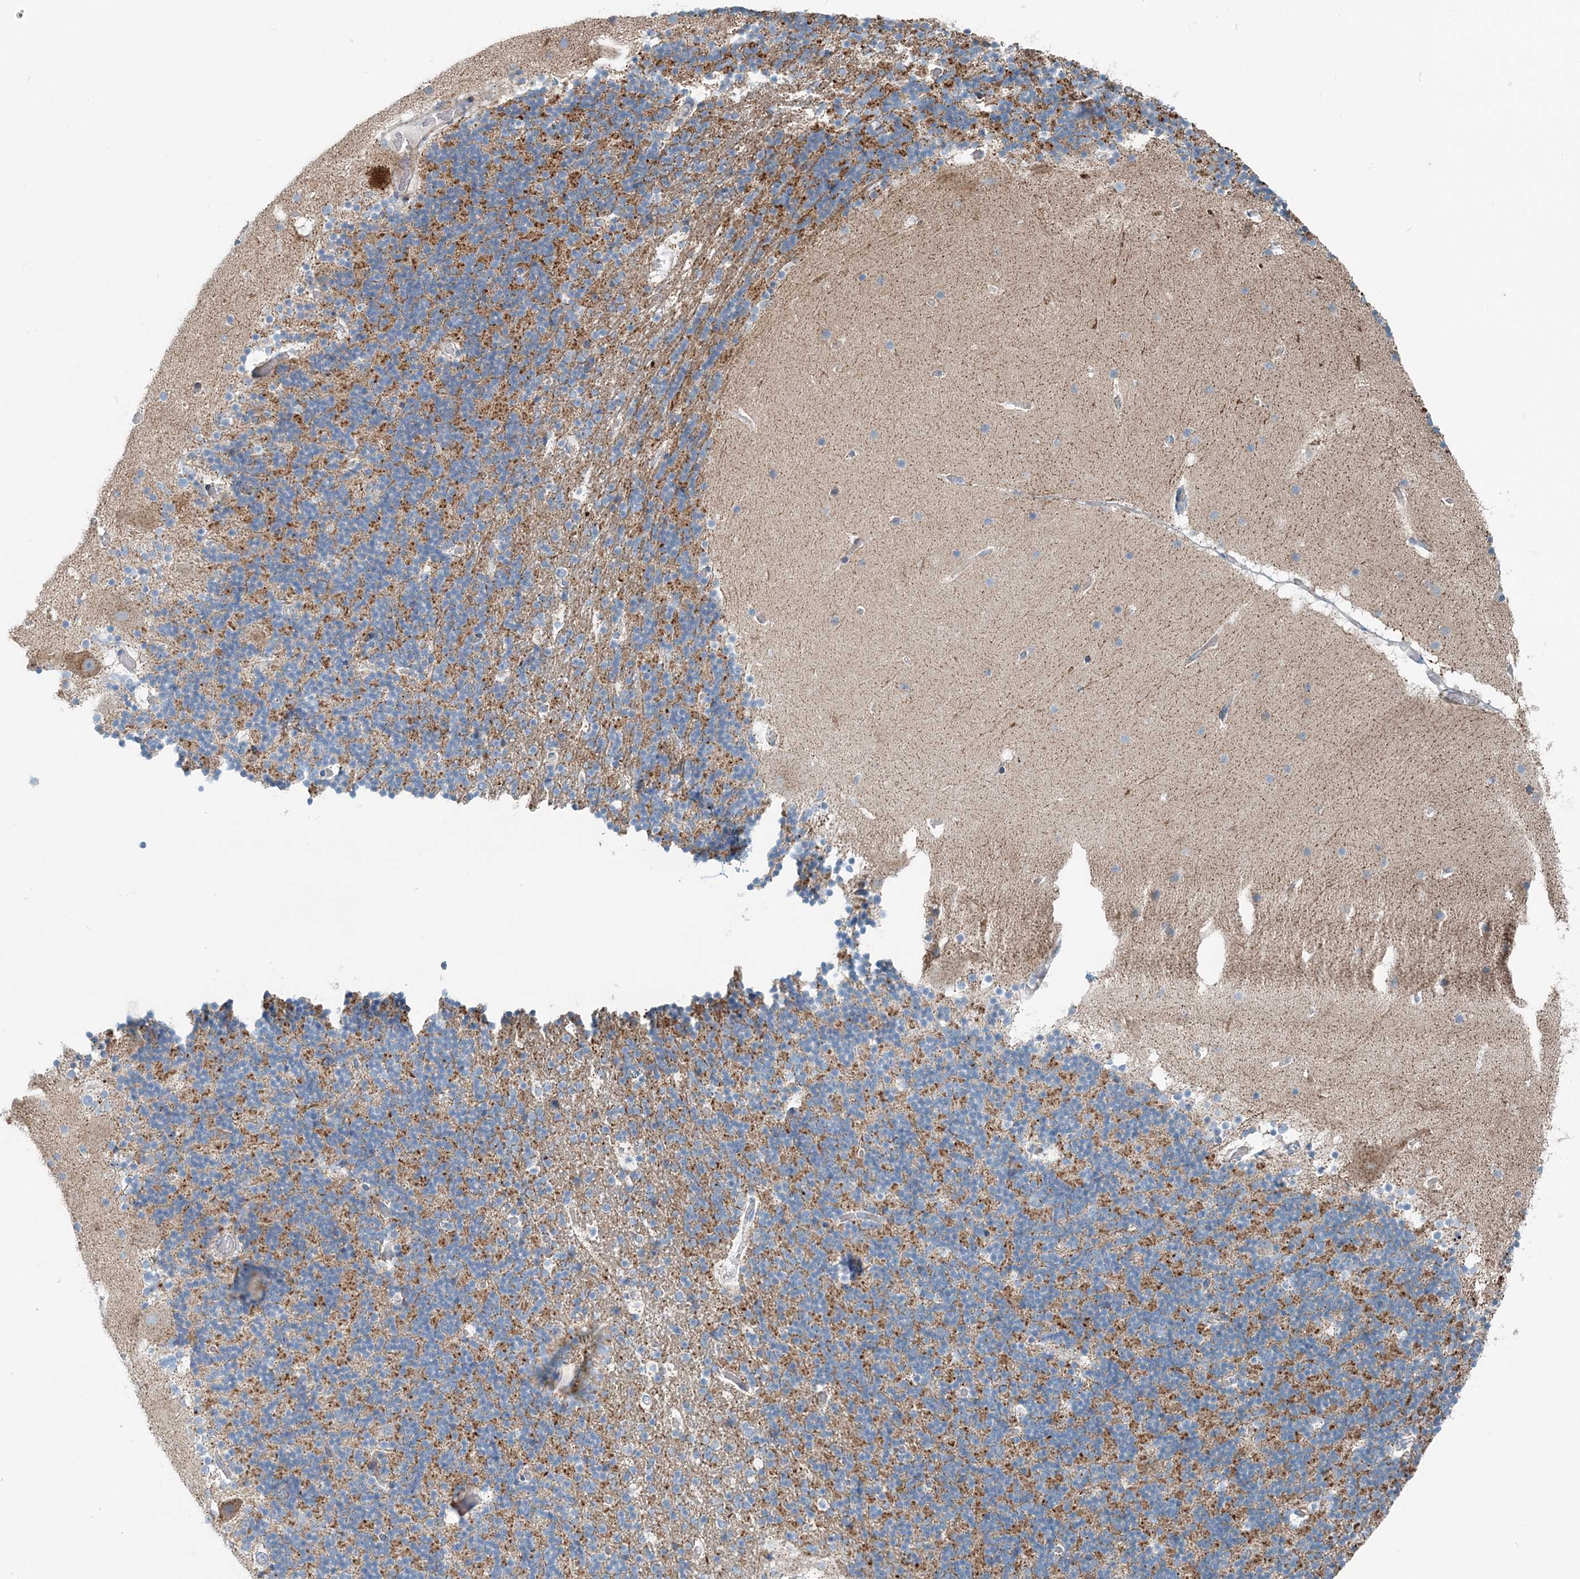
{"staining": {"intensity": "moderate", "quantity": "25%-75%", "location": "cytoplasmic/membranous"}, "tissue": "cerebellum", "cell_type": "Cells in granular layer", "image_type": "normal", "snomed": [{"axis": "morphology", "description": "Normal tissue, NOS"}, {"axis": "topography", "description": "Cerebellum"}], "caption": "Immunohistochemistry photomicrograph of benign cerebellum: cerebellum stained using immunohistochemistry demonstrates medium levels of moderate protein expression localized specifically in the cytoplasmic/membranous of cells in granular layer, appearing as a cytoplasmic/membranous brown color.", "gene": "INTU", "patient": {"sex": "male", "age": 57}}